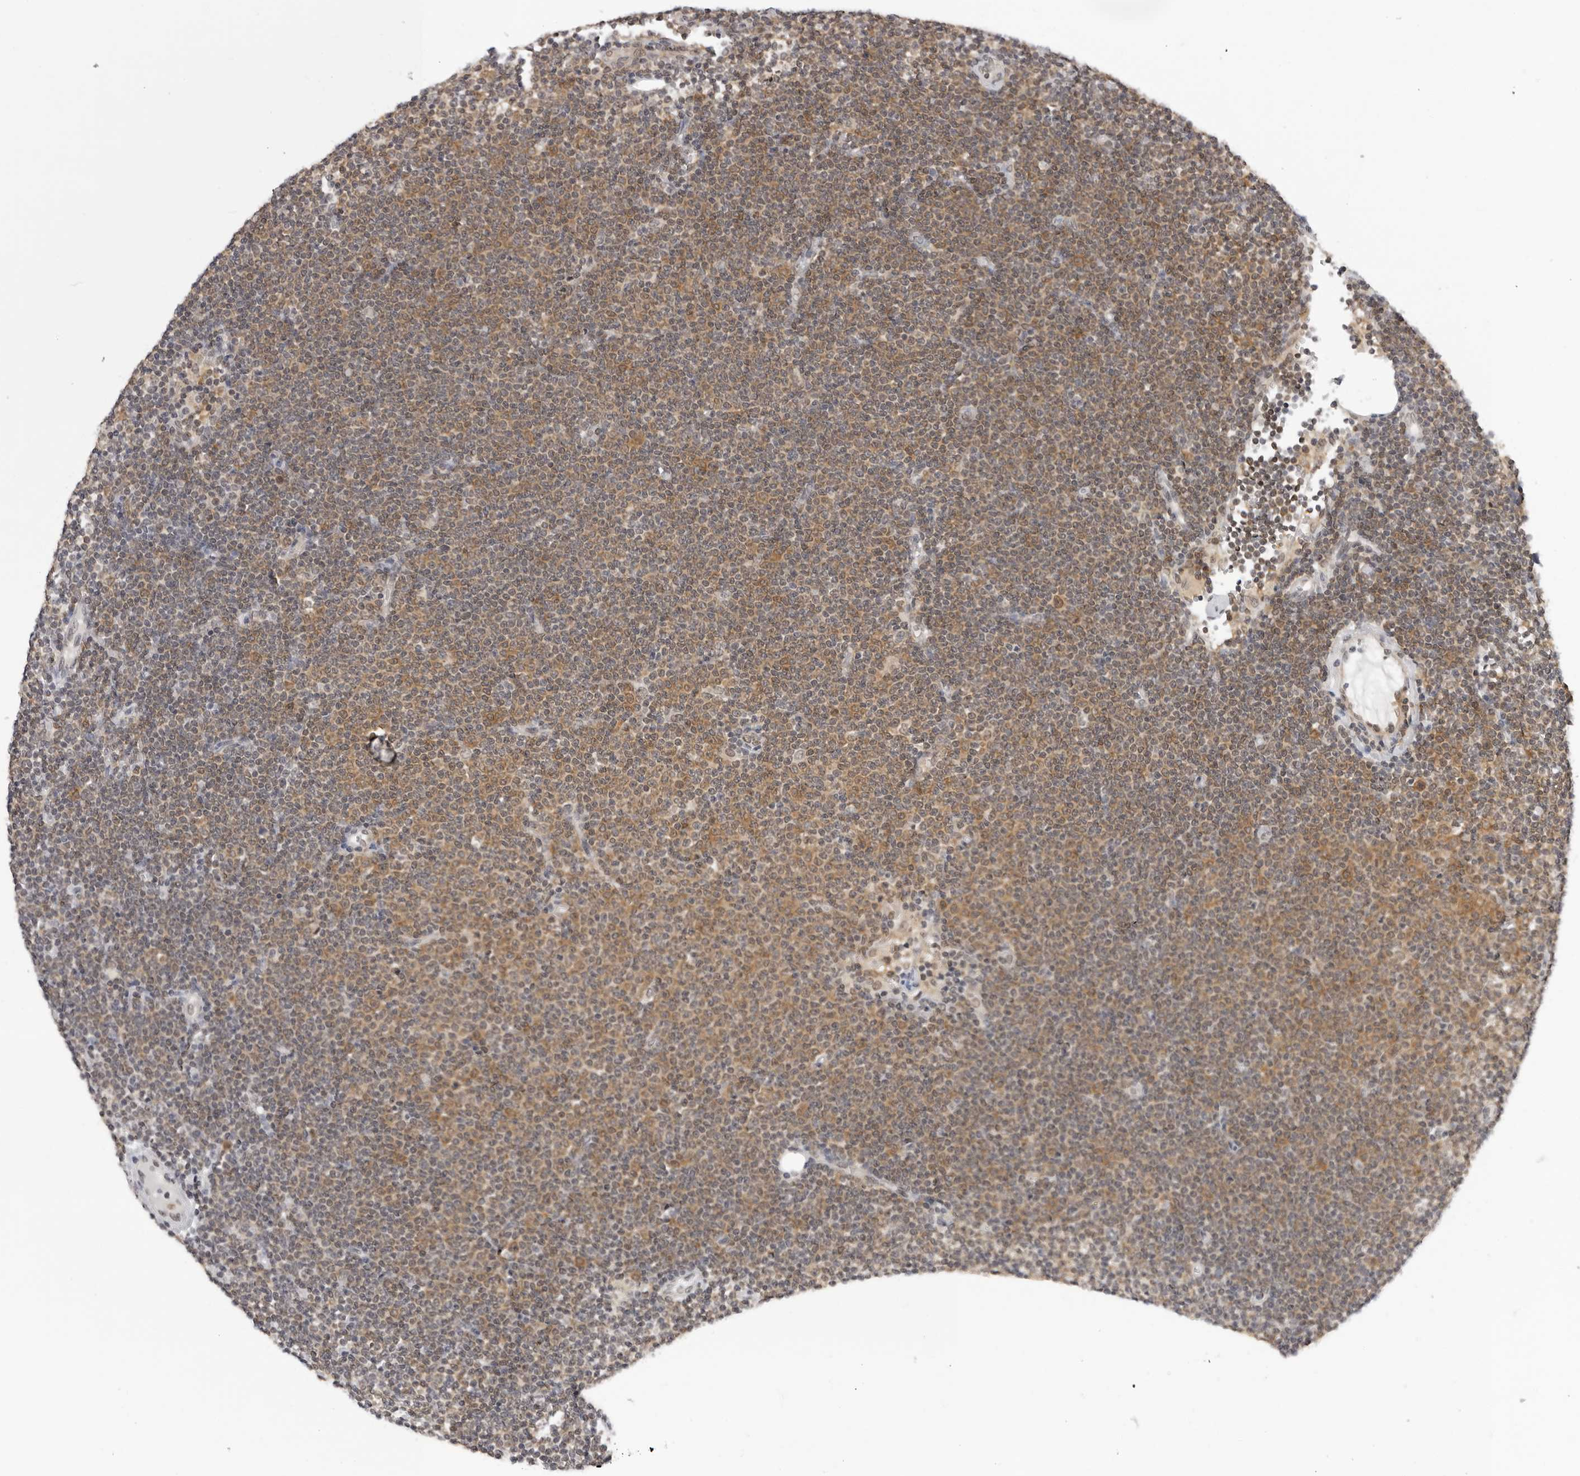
{"staining": {"intensity": "moderate", "quantity": ">75%", "location": "cytoplasmic/membranous"}, "tissue": "lymphoma", "cell_type": "Tumor cells", "image_type": "cancer", "snomed": [{"axis": "morphology", "description": "Malignant lymphoma, non-Hodgkin's type, Low grade"}, {"axis": "topography", "description": "Lymph node"}], "caption": "Protein staining displays moderate cytoplasmic/membranous positivity in approximately >75% of tumor cells in low-grade malignant lymphoma, non-Hodgkin's type.", "gene": "WDR77", "patient": {"sex": "female", "age": 53}}